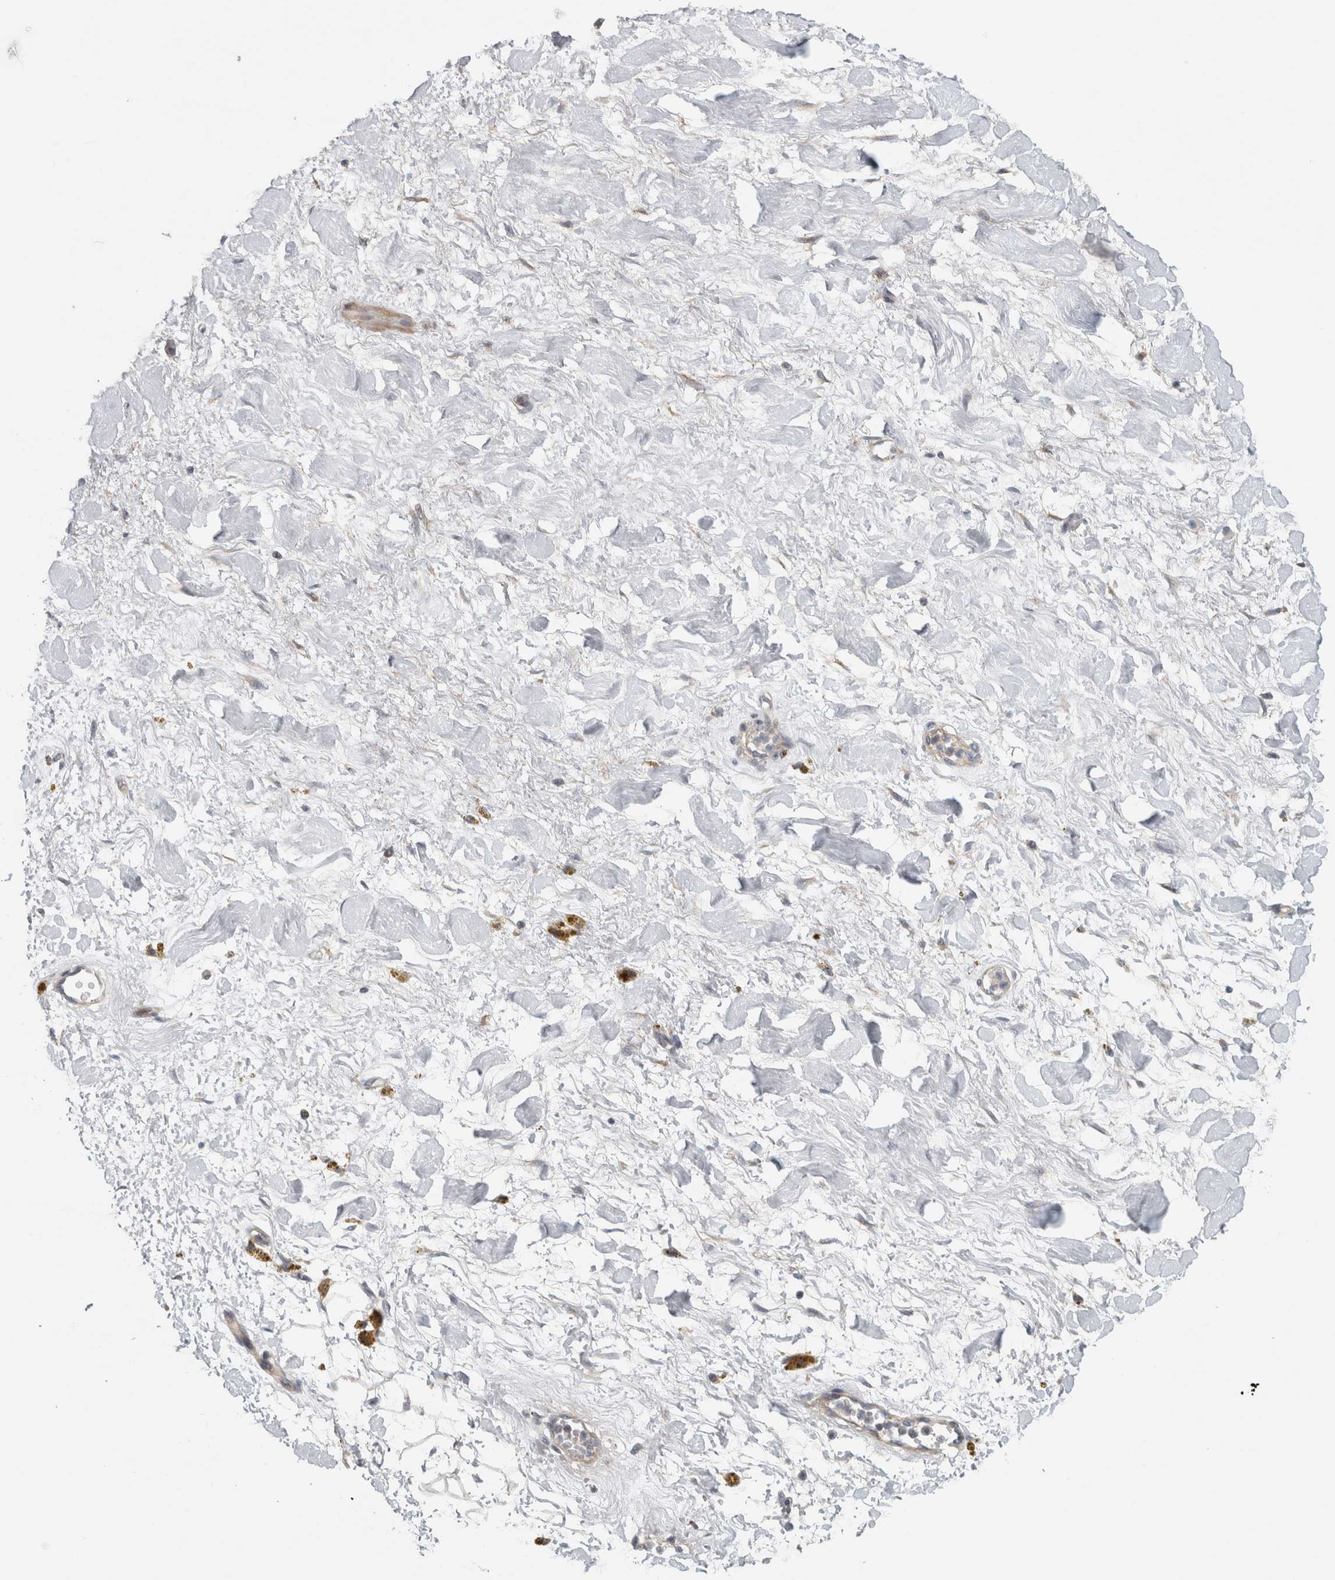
{"staining": {"intensity": "negative", "quantity": "none", "location": "none"}, "tissue": "adipose tissue", "cell_type": "Adipocytes", "image_type": "normal", "snomed": [{"axis": "morphology", "description": "Normal tissue, NOS"}, {"axis": "topography", "description": "Kidney"}, {"axis": "topography", "description": "Peripheral nerve tissue"}], "caption": "Adipose tissue was stained to show a protein in brown. There is no significant positivity in adipocytes. The staining was performed using DAB to visualize the protein expression in brown, while the nuclei were stained in blue with hematoxylin (Magnification: 20x).", "gene": "ZNF804B", "patient": {"sex": "male", "age": 7}}